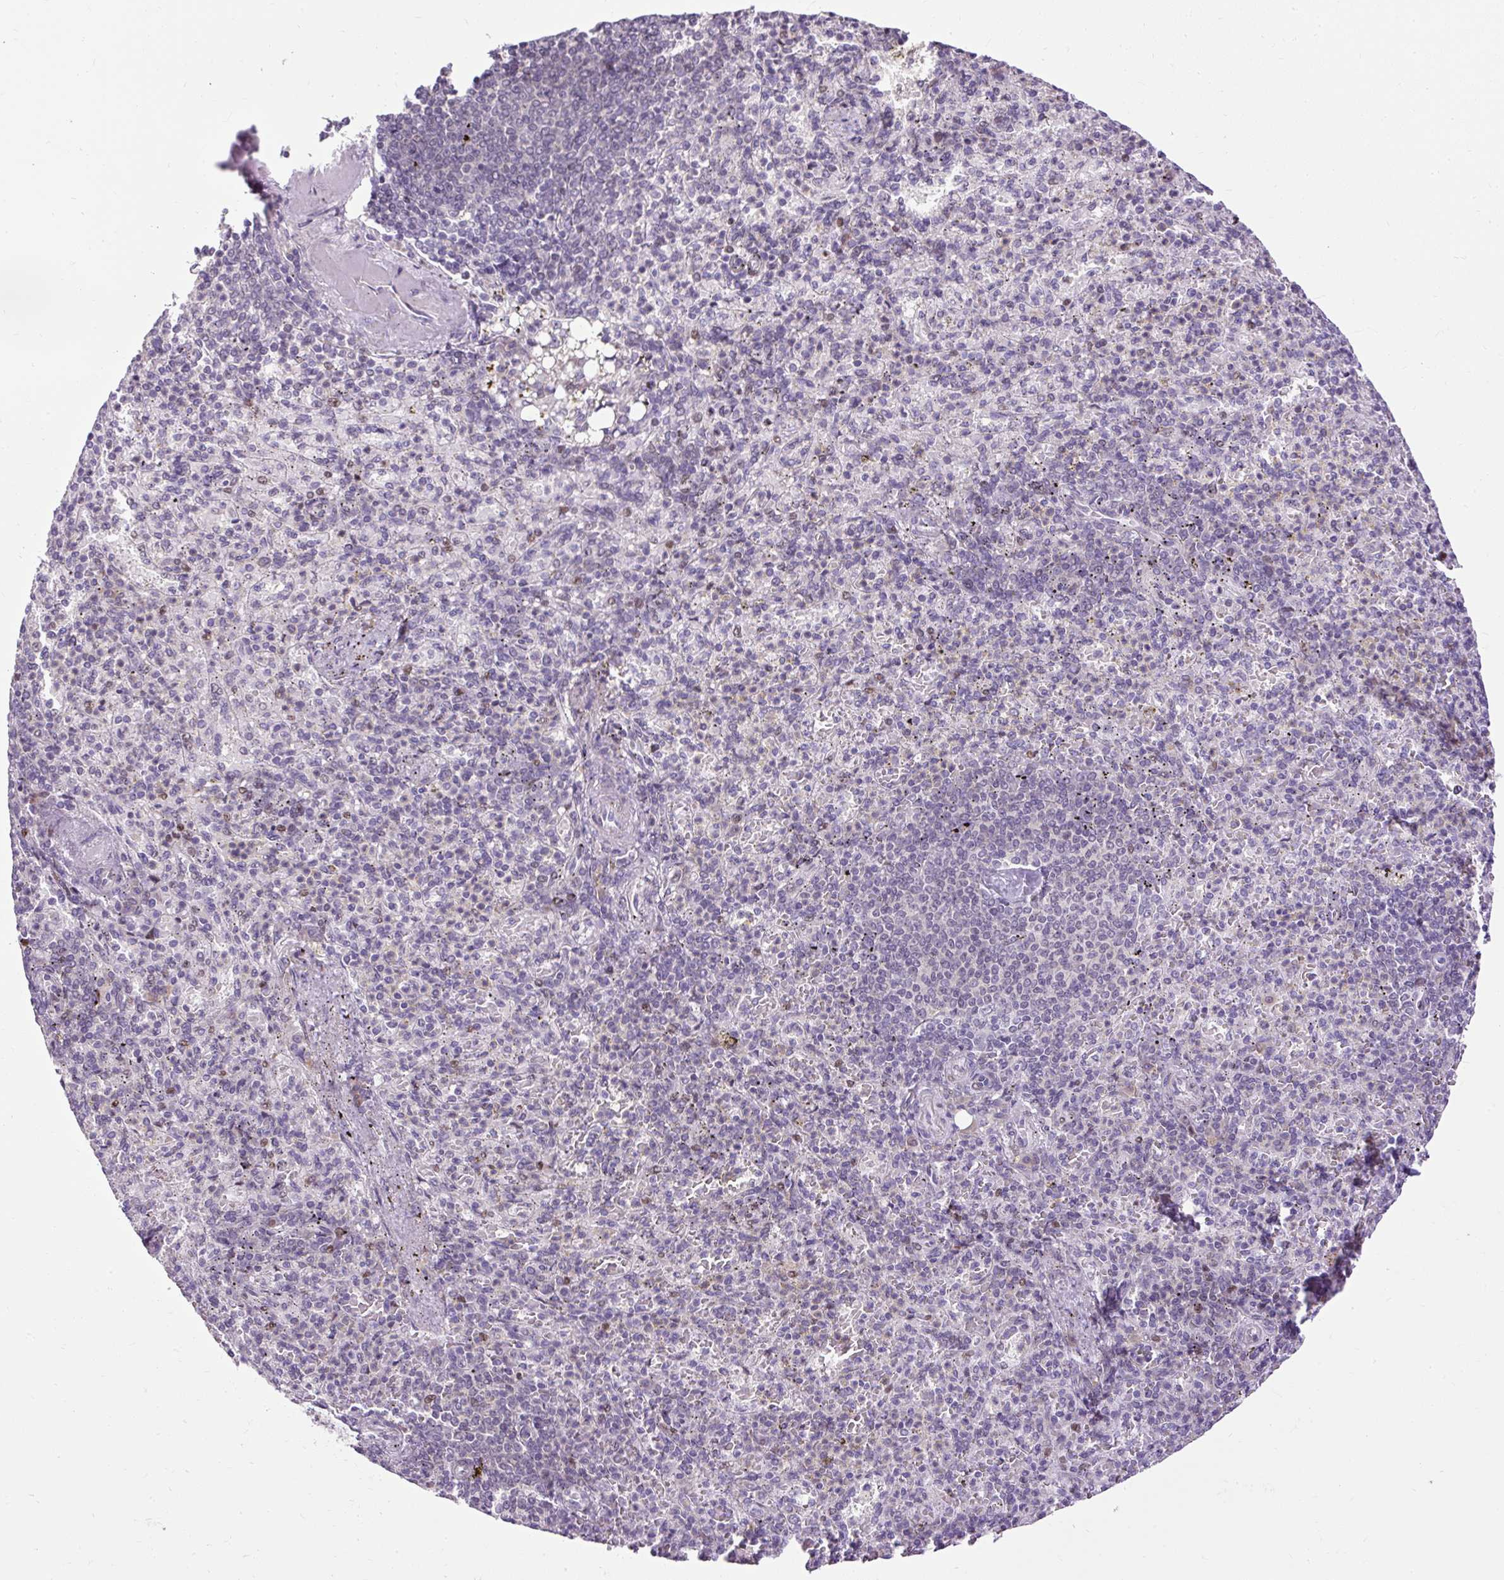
{"staining": {"intensity": "weak", "quantity": "<25%", "location": "nuclear"}, "tissue": "spleen", "cell_type": "Cells in red pulp", "image_type": "normal", "snomed": [{"axis": "morphology", "description": "Normal tissue, NOS"}, {"axis": "topography", "description": "Spleen"}], "caption": "Immunohistochemical staining of unremarkable spleen demonstrates no significant staining in cells in red pulp. Nuclei are stained in blue.", "gene": "ARHGEF18", "patient": {"sex": "female", "age": 74}}